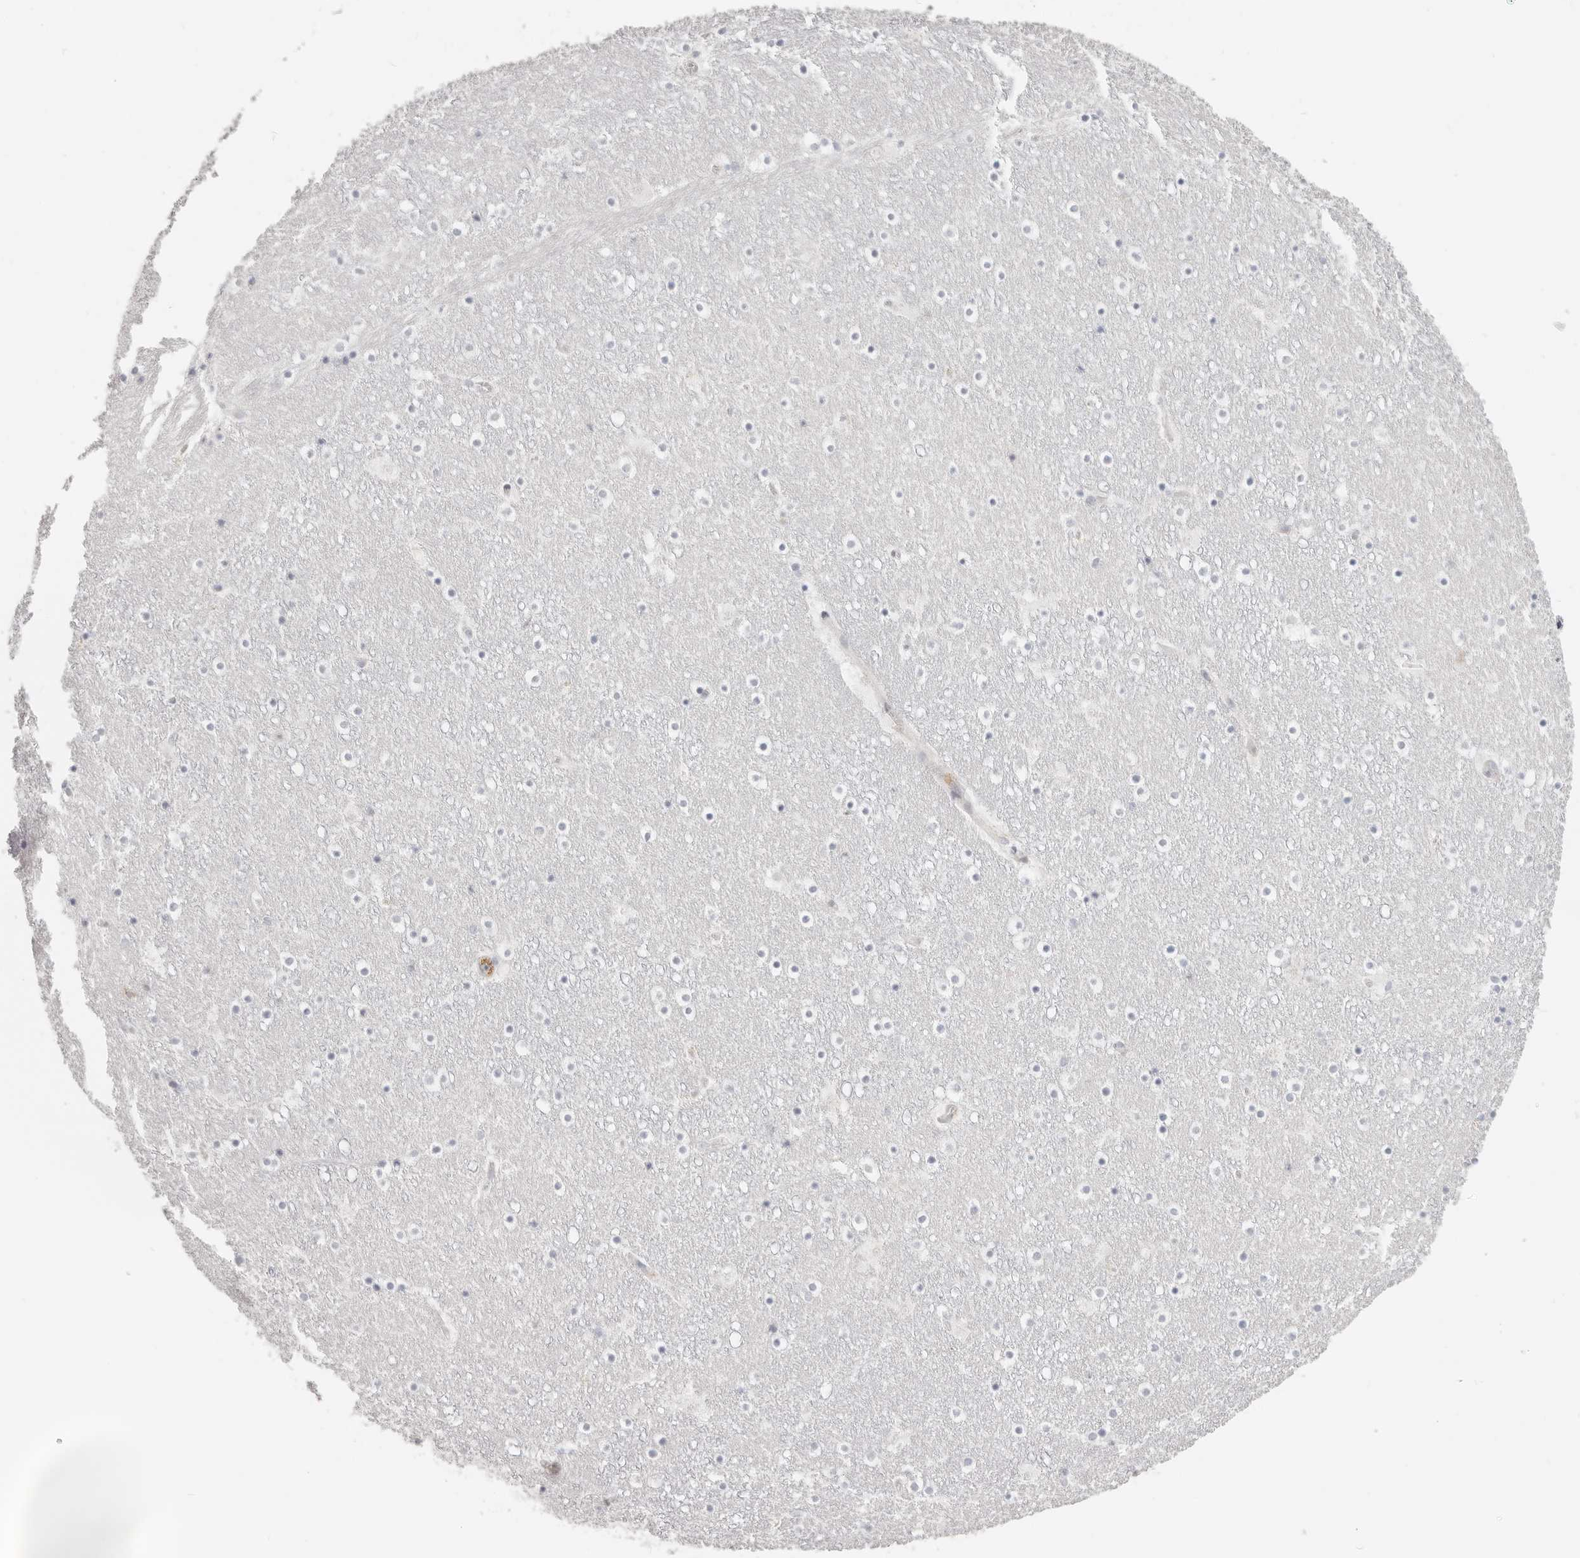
{"staining": {"intensity": "negative", "quantity": "none", "location": "none"}, "tissue": "caudate", "cell_type": "Glial cells", "image_type": "normal", "snomed": [{"axis": "morphology", "description": "Normal tissue, NOS"}, {"axis": "topography", "description": "Lateral ventricle wall"}], "caption": "Glial cells are negative for protein expression in normal human caudate. (DAB IHC with hematoxylin counter stain).", "gene": "IL32", "patient": {"sex": "male", "age": 45}}